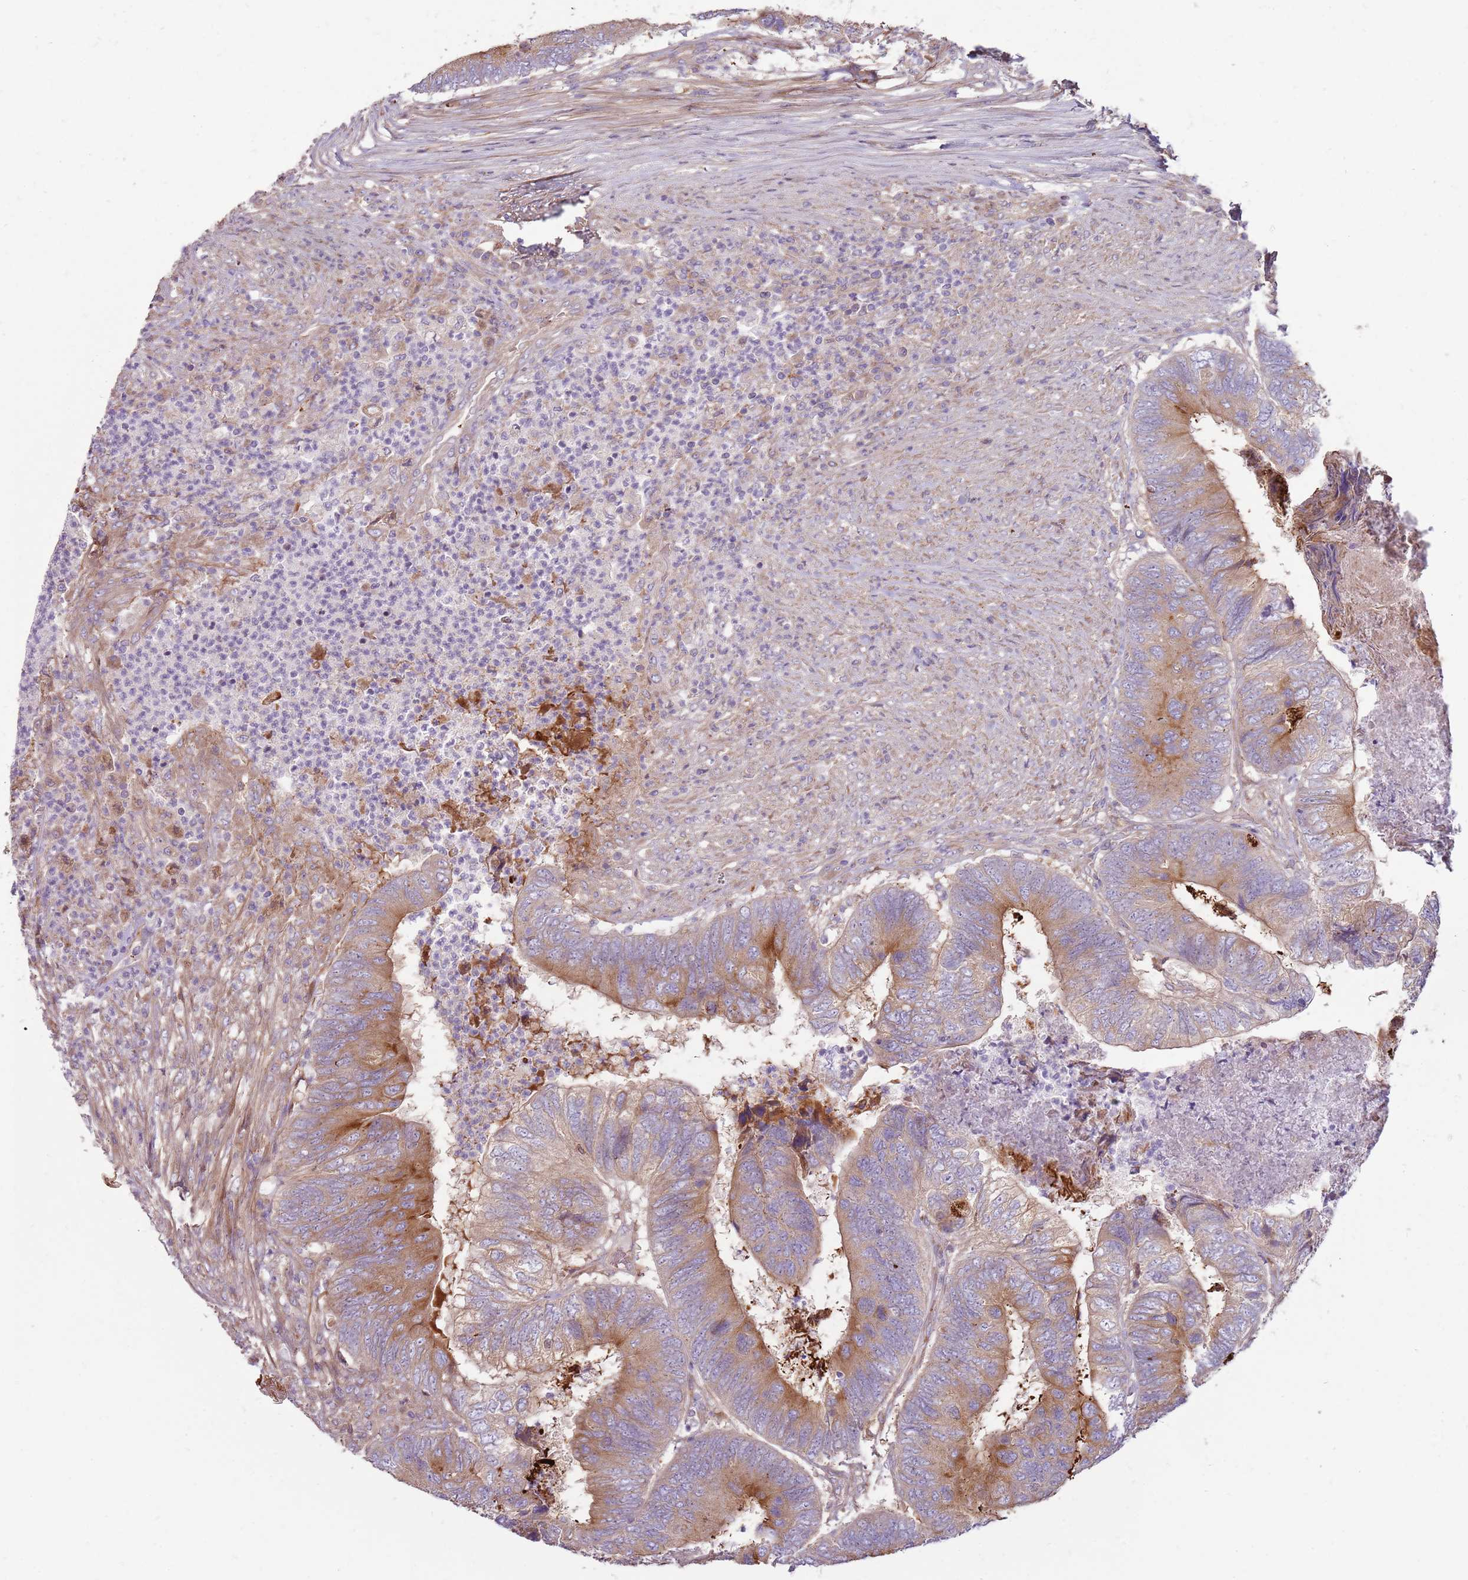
{"staining": {"intensity": "strong", "quantity": "25%-75%", "location": "cytoplasmic/membranous"}, "tissue": "colorectal cancer", "cell_type": "Tumor cells", "image_type": "cancer", "snomed": [{"axis": "morphology", "description": "Adenocarcinoma, NOS"}, {"axis": "topography", "description": "Colon"}], "caption": "About 25%-75% of tumor cells in adenocarcinoma (colorectal) show strong cytoplasmic/membranous protein expression as visualized by brown immunohistochemical staining.", "gene": "EMC1", "patient": {"sex": "female", "age": 67}}